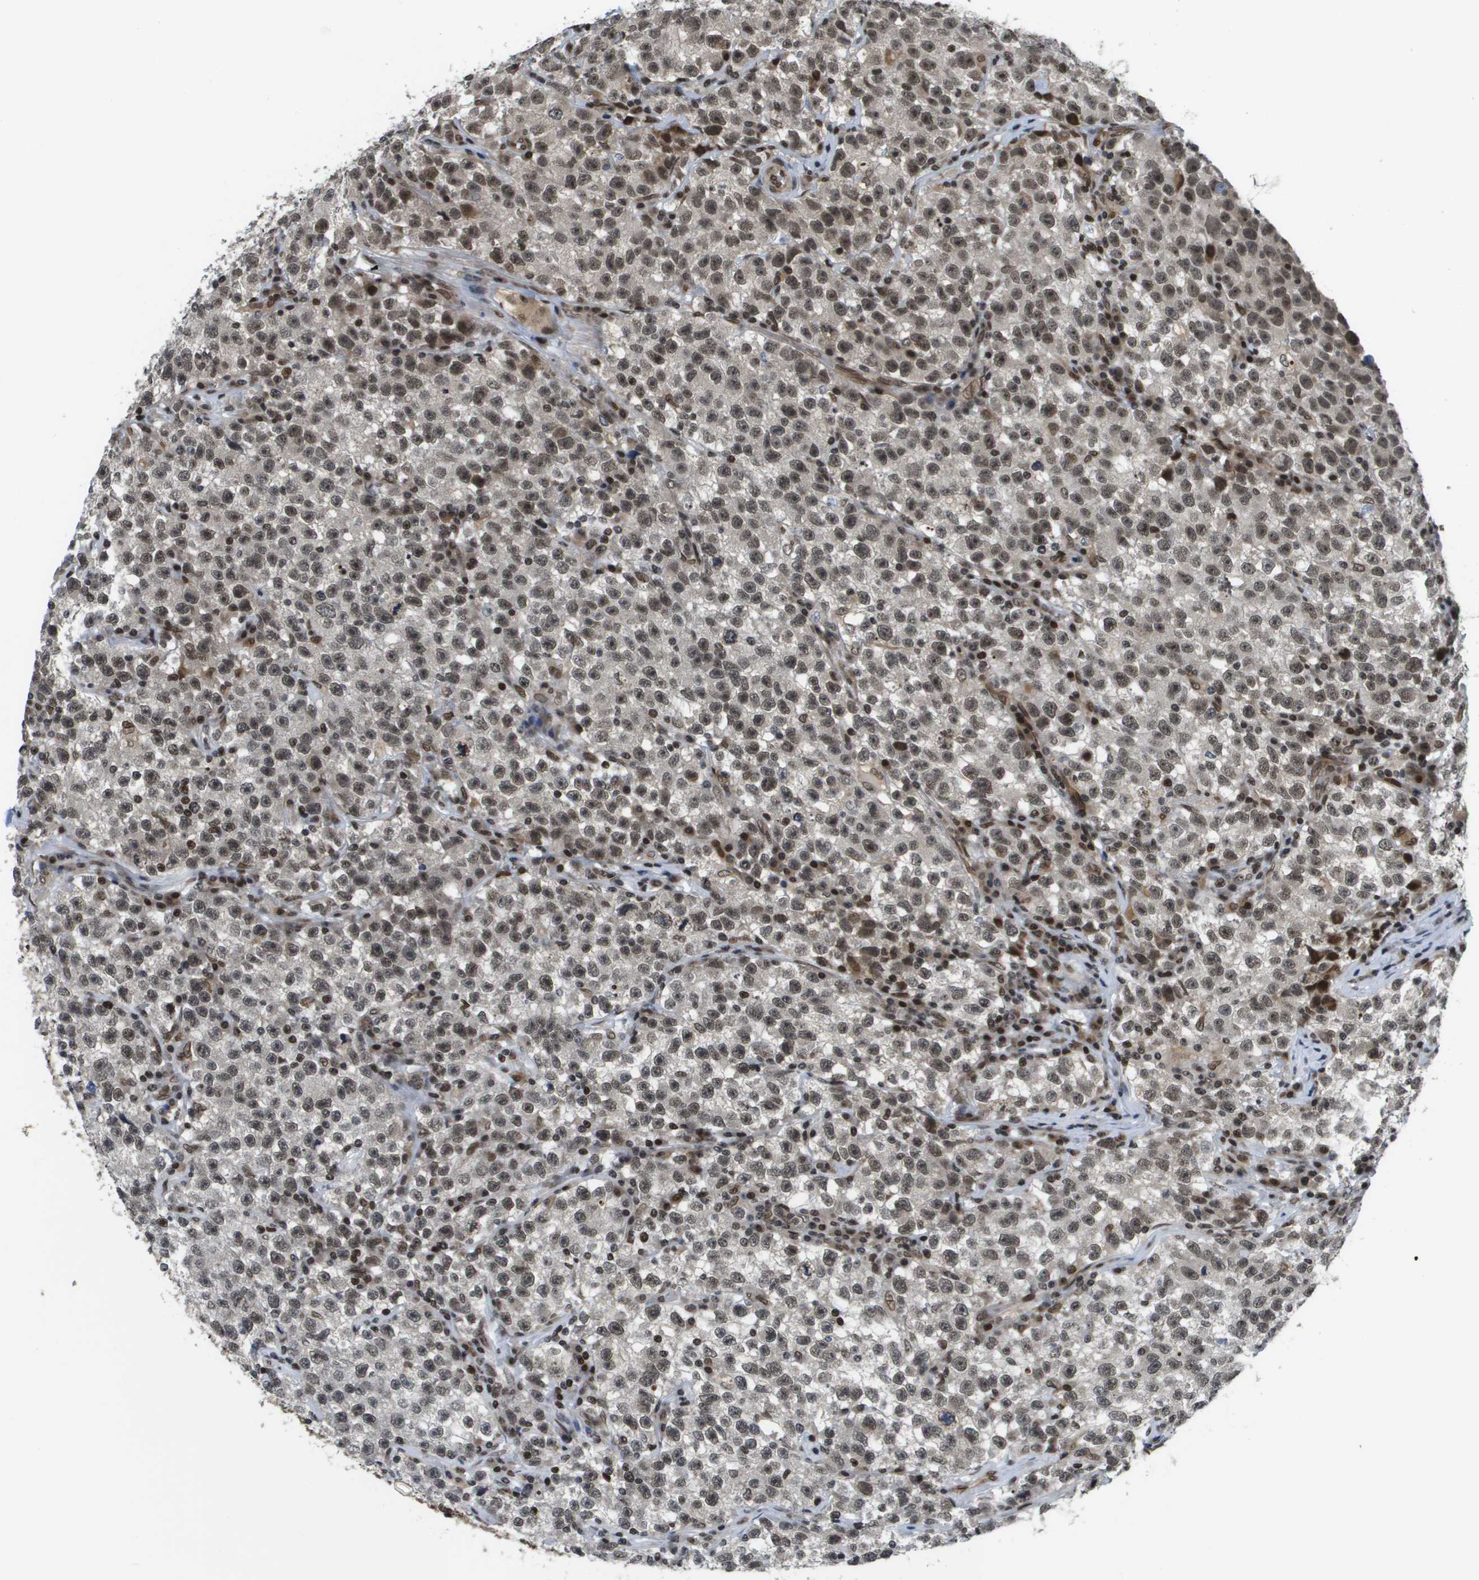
{"staining": {"intensity": "moderate", "quantity": ">75%", "location": "nuclear"}, "tissue": "testis cancer", "cell_type": "Tumor cells", "image_type": "cancer", "snomed": [{"axis": "morphology", "description": "Seminoma, NOS"}, {"axis": "topography", "description": "Testis"}], "caption": "Moderate nuclear staining for a protein is identified in about >75% of tumor cells of testis seminoma using immunohistochemistry.", "gene": "RECQL4", "patient": {"sex": "male", "age": 22}}